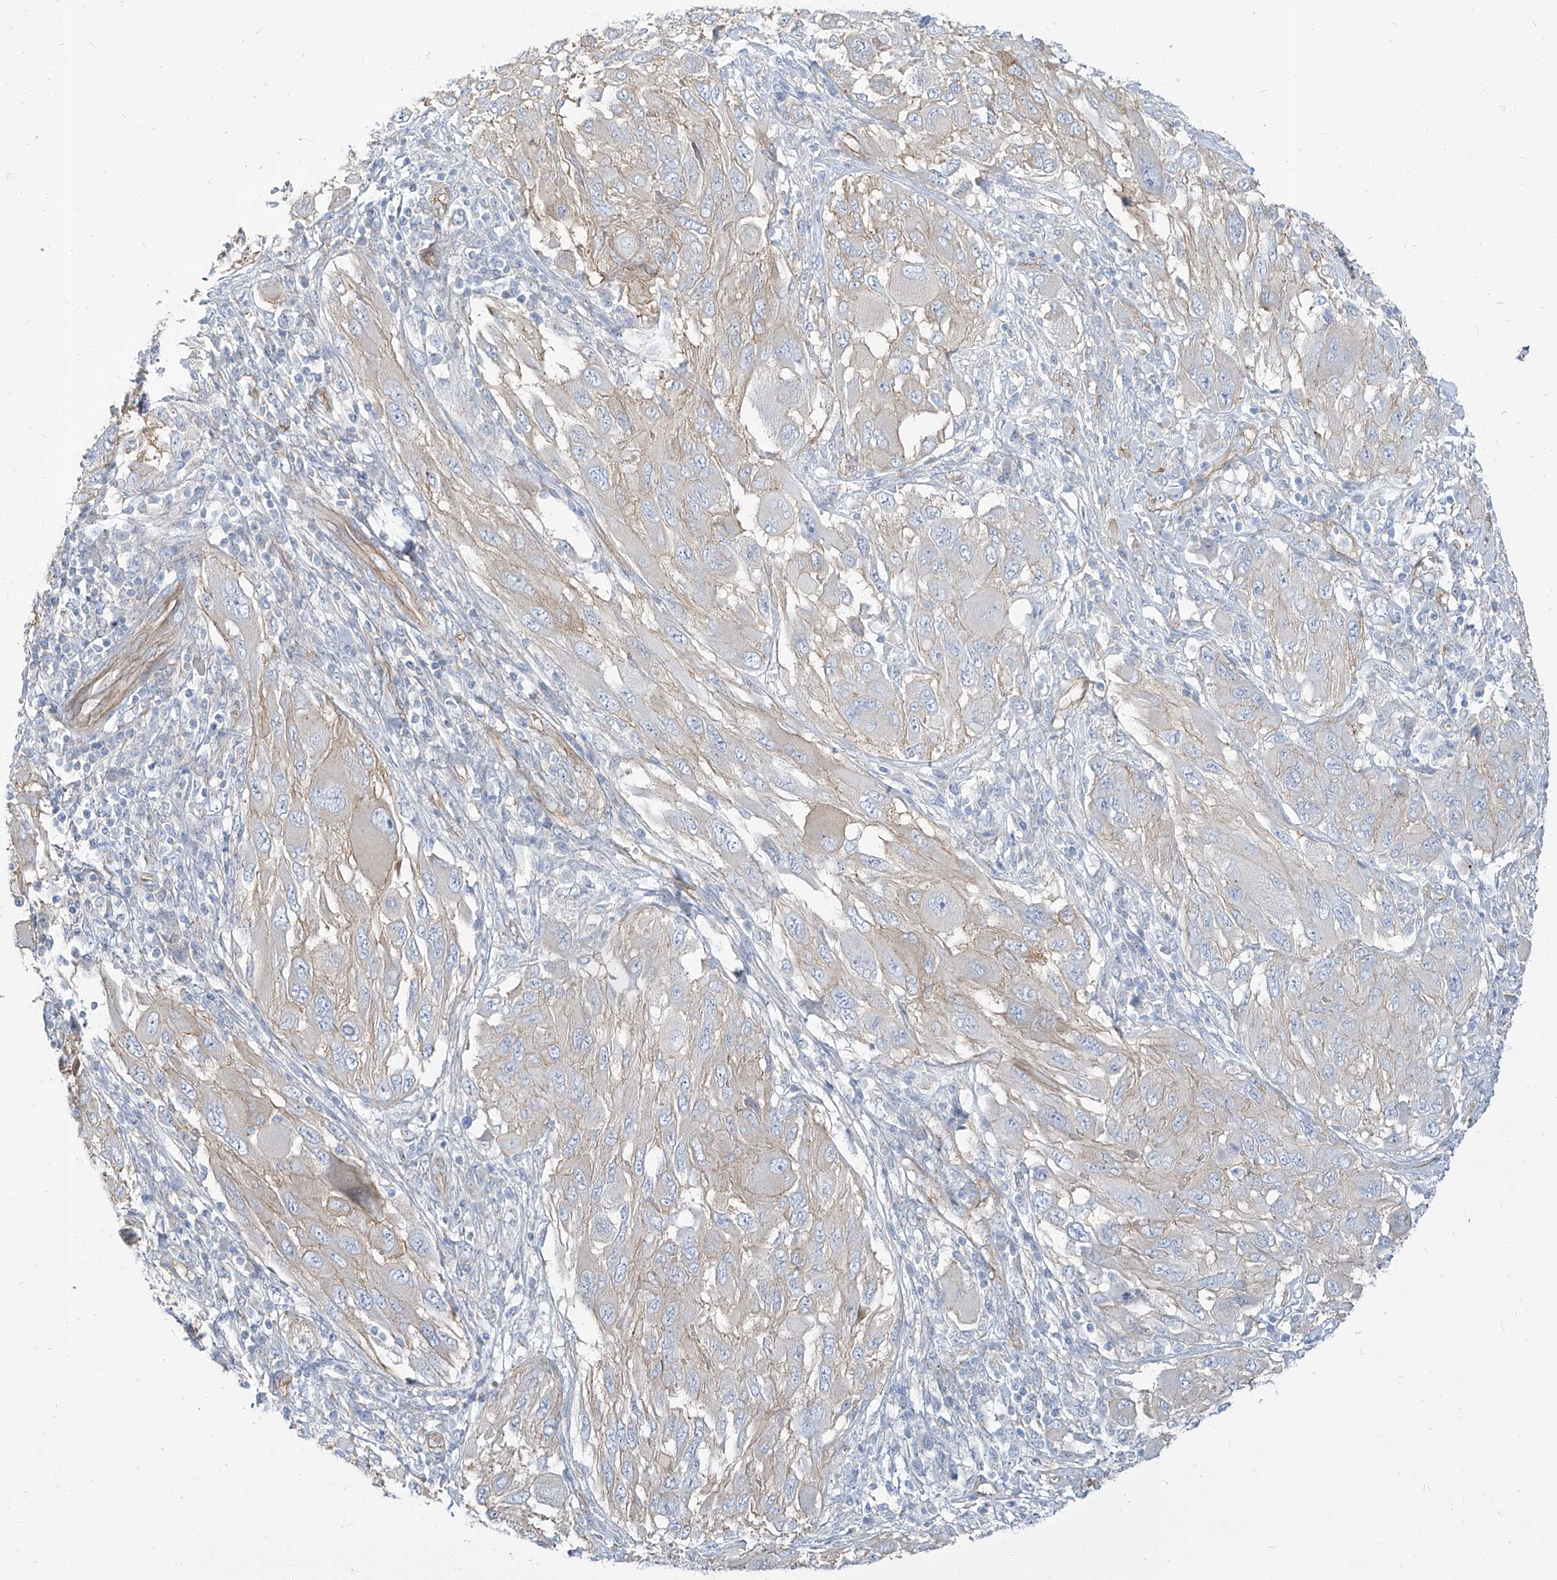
{"staining": {"intensity": "weak", "quantity": "<25%", "location": "cytoplasmic/membranous"}, "tissue": "melanoma", "cell_type": "Tumor cells", "image_type": "cancer", "snomed": [{"axis": "morphology", "description": "Malignant melanoma, NOS"}, {"axis": "topography", "description": "Skin"}], "caption": "Protein analysis of malignant melanoma reveals no significant positivity in tumor cells. (DAB (3,3'-diaminobenzidine) IHC, high magnification).", "gene": "TXLNB", "patient": {"sex": "female", "age": 91}}